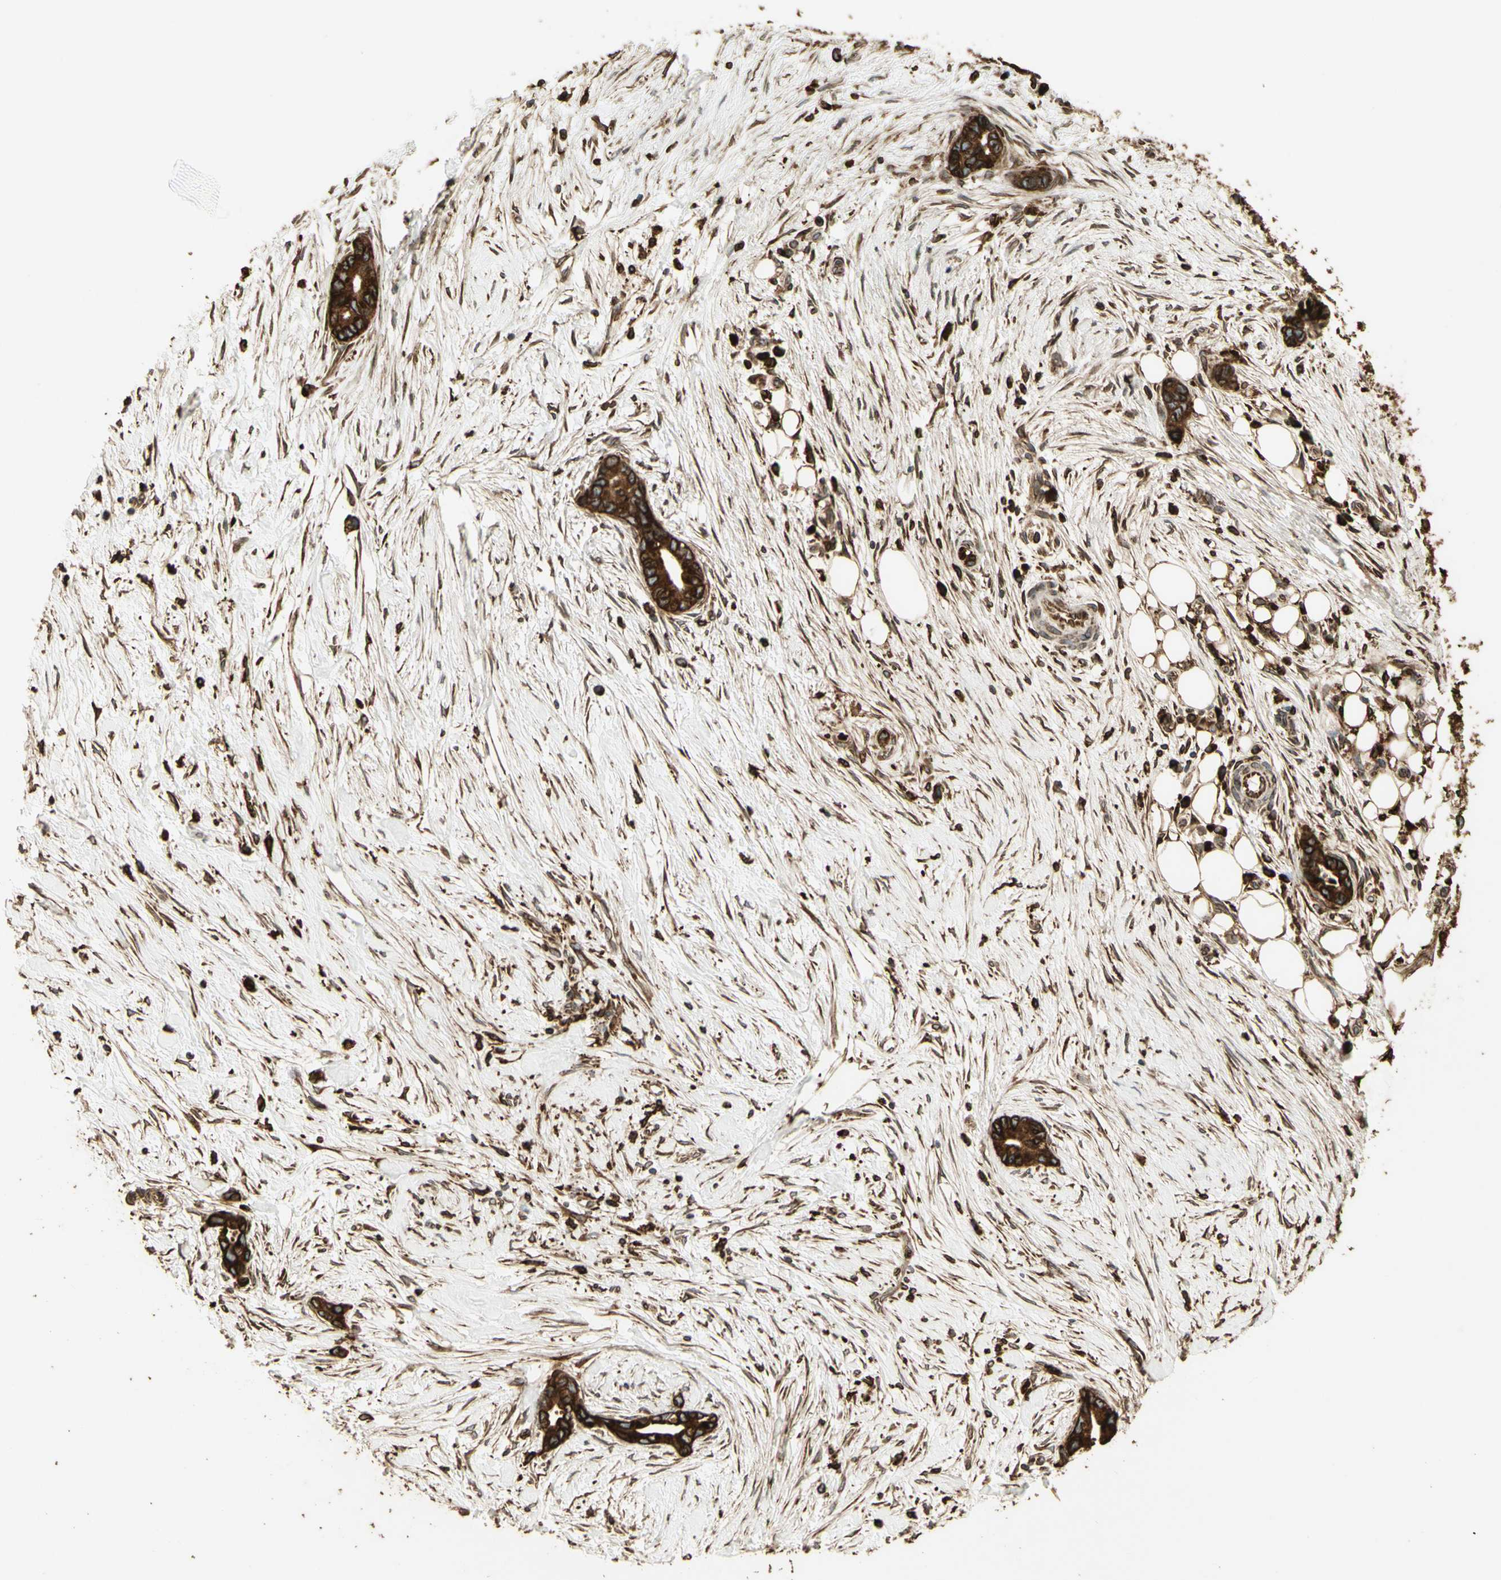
{"staining": {"intensity": "strong", "quantity": ">75%", "location": "cytoplasmic/membranous"}, "tissue": "liver cancer", "cell_type": "Tumor cells", "image_type": "cancer", "snomed": [{"axis": "morphology", "description": "Cholangiocarcinoma"}, {"axis": "topography", "description": "Liver"}], "caption": "Tumor cells reveal high levels of strong cytoplasmic/membranous staining in about >75% of cells in liver cancer (cholangiocarcinoma).", "gene": "CANX", "patient": {"sex": "female", "age": 55}}